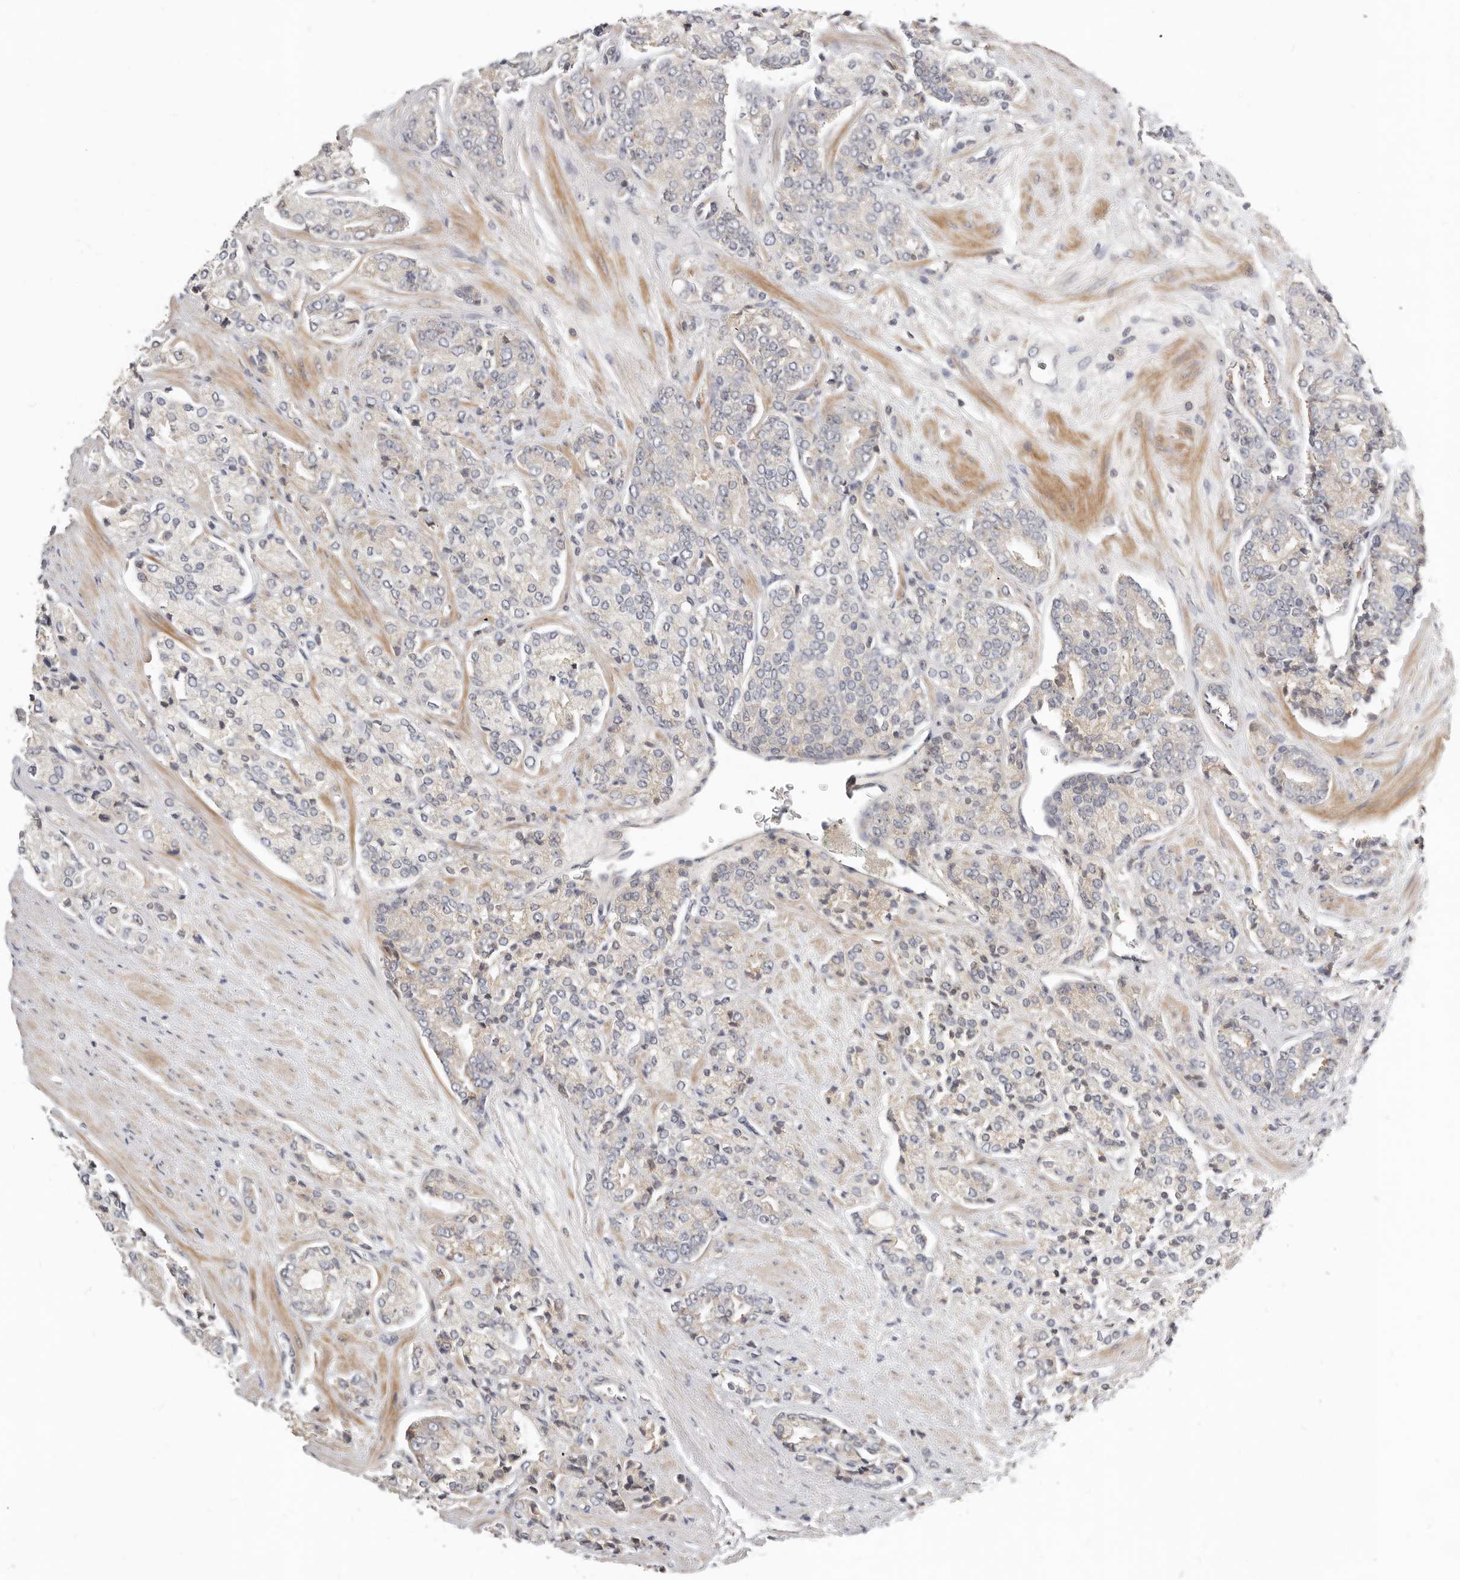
{"staining": {"intensity": "negative", "quantity": "none", "location": "none"}, "tissue": "prostate cancer", "cell_type": "Tumor cells", "image_type": "cancer", "snomed": [{"axis": "morphology", "description": "Adenocarcinoma, High grade"}, {"axis": "topography", "description": "Prostate"}], "caption": "Immunohistochemistry image of neoplastic tissue: human prostate high-grade adenocarcinoma stained with DAB (3,3'-diaminobenzidine) demonstrates no significant protein positivity in tumor cells.", "gene": "MICALL2", "patient": {"sex": "male", "age": 71}}